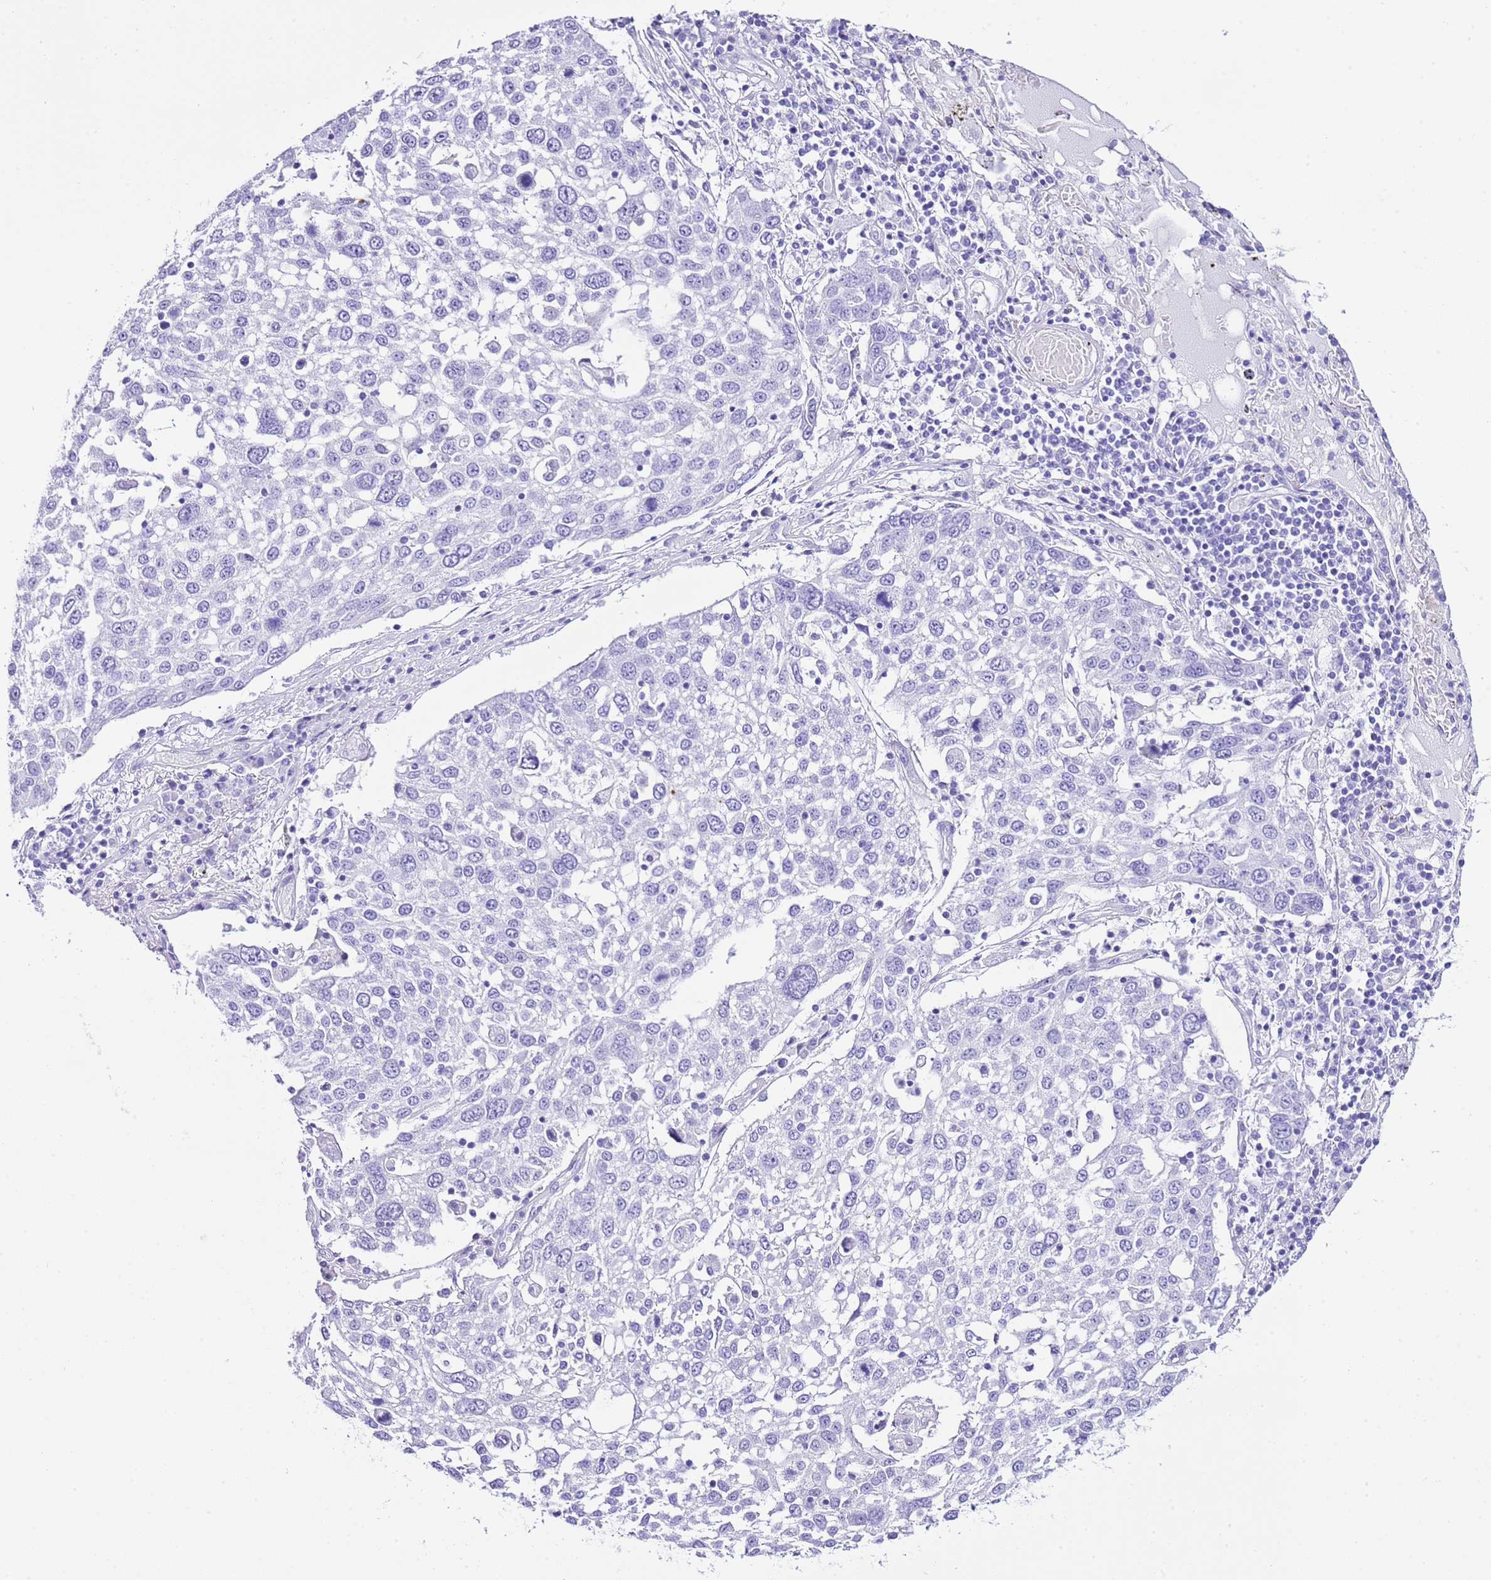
{"staining": {"intensity": "negative", "quantity": "none", "location": "none"}, "tissue": "lung cancer", "cell_type": "Tumor cells", "image_type": "cancer", "snomed": [{"axis": "morphology", "description": "Squamous cell carcinoma, NOS"}, {"axis": "topography", "description": "Lung"}], "caption": "Photomicrograph shows no protein positivity in tumor cells of lung squamous cell carcinoma tissue.", "gene": "KCNC1", "patient": {"sex": "male", "age": 65}}